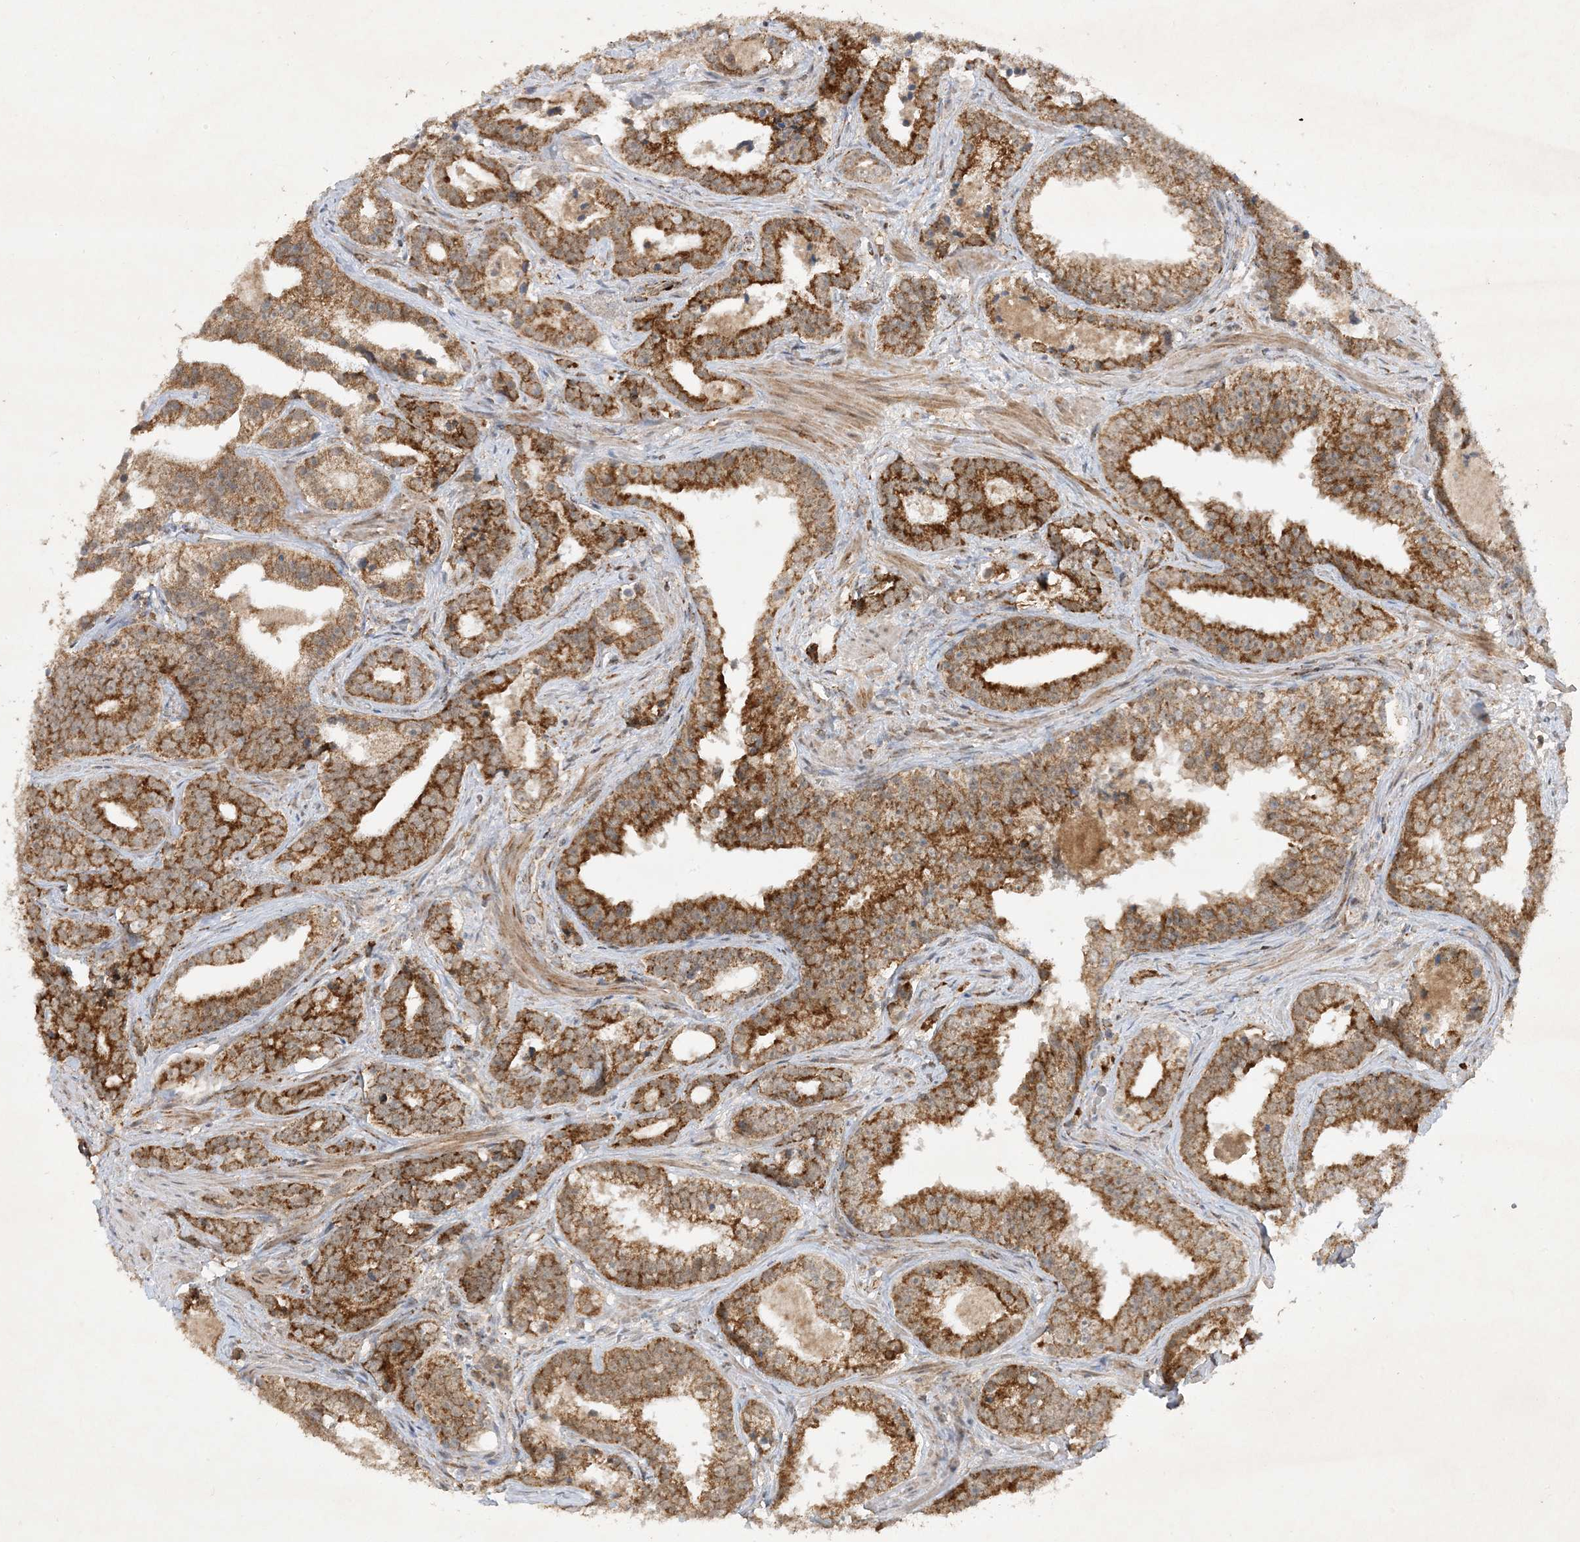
{"staining": {"intensity": "strong", "quantity": ">75%", "location": "cytoplasmic/membranous"}, "tissue": "prostate cancer", "cell_type": "Tumor cells", "image_type": "cancer", "snomed": [{"axis": "morphology", "description": "Adenocarcinoma, High grade"}, {"axis": "topography", "description": "Prostate"}], "caption": "Immunohistochemistry staining of adenocarcinoma (high-grade) (prostate), which shows high levels of strong cytoplasmic/membranous positivity in approximately >75% of tumor cells indicating strong cytoplasmic/membranous protein positivity. The staining was performed using DAB (3,3'-diaminobenzidine) (brown) for protein detection and nuclei were counterstained in hematoxylin (blue).", "gene": "NDUFAF3", "patient": {"sex": "male", "age": 62}}